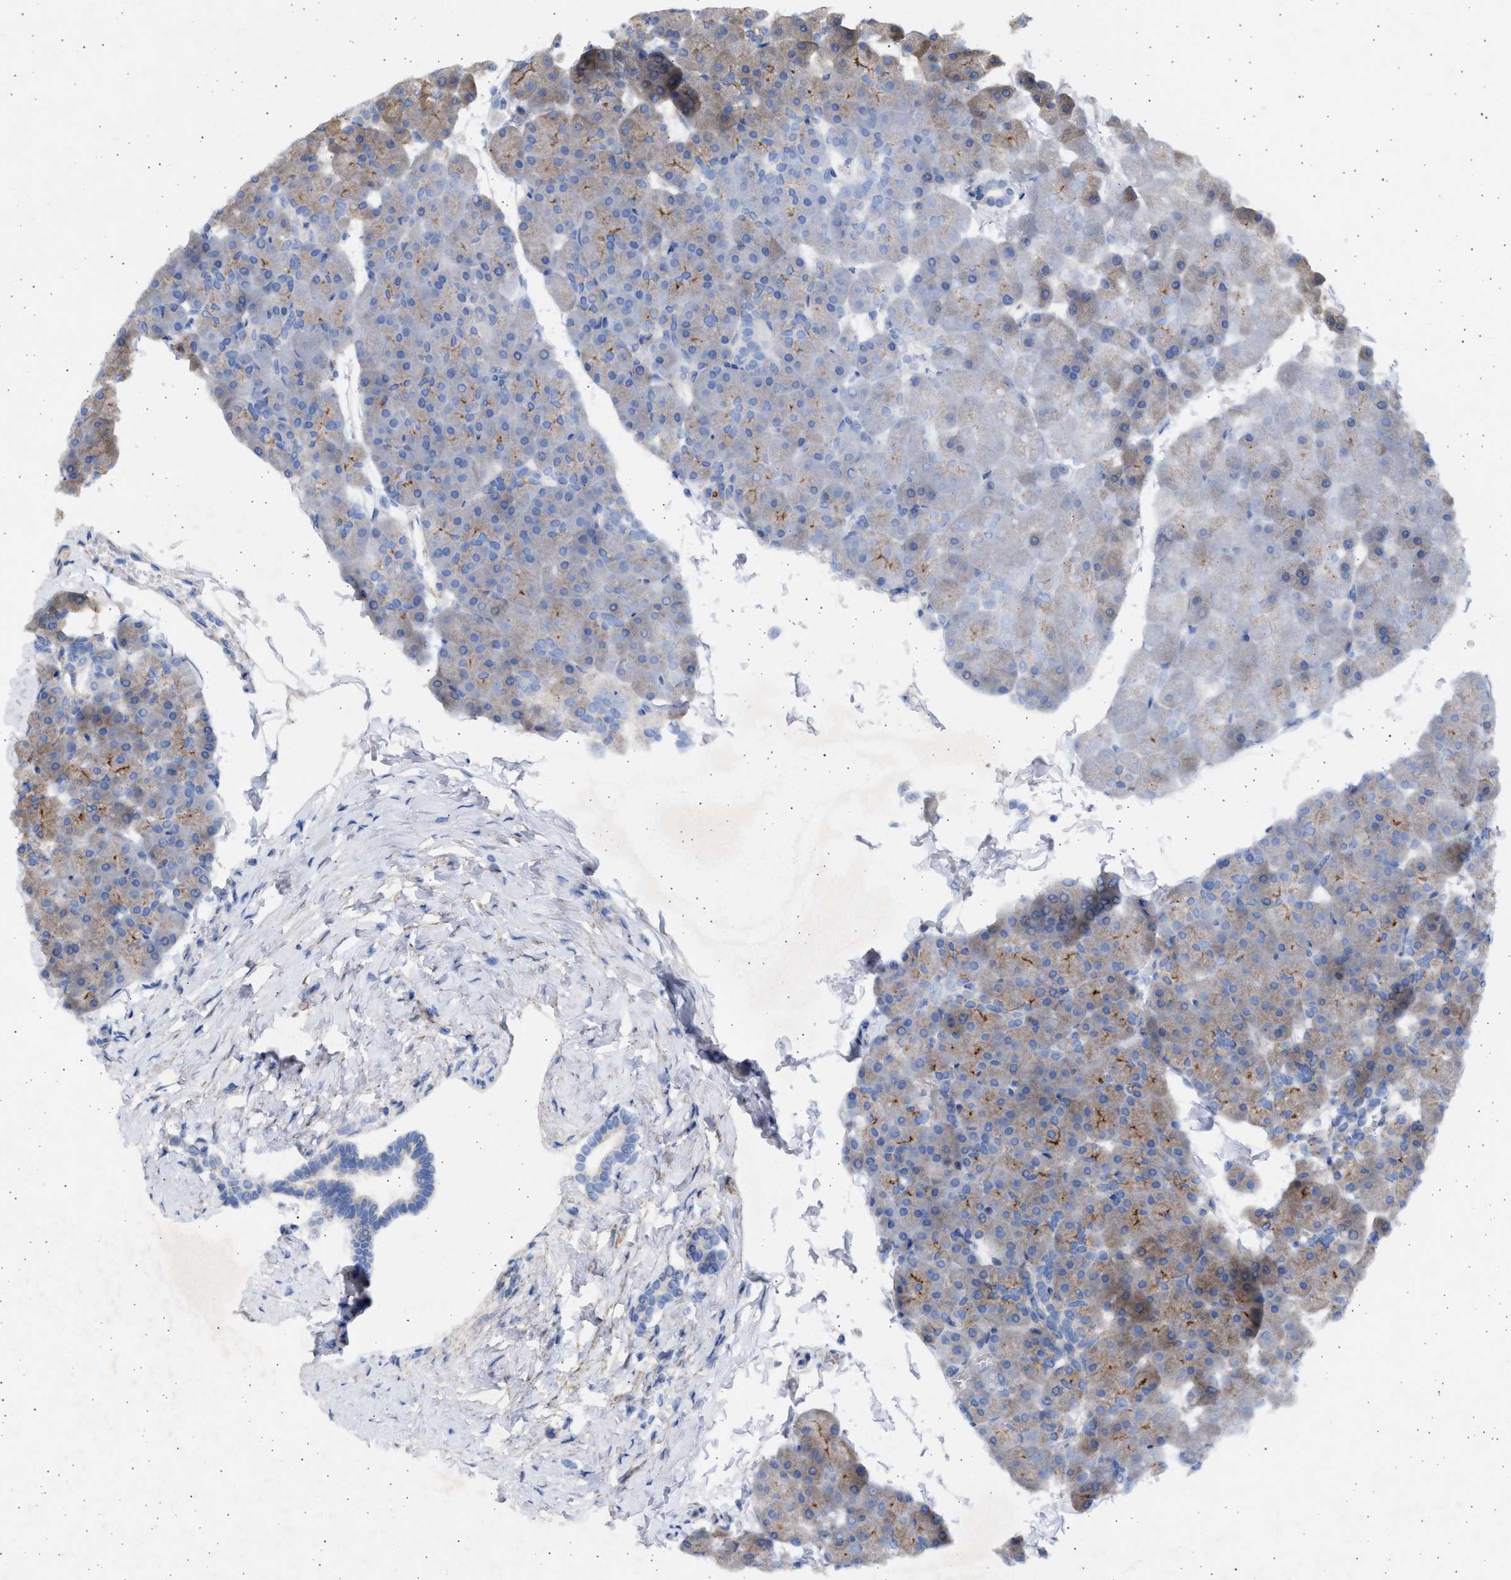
{"staining": {"intensity": "weak", "quantity": "25%-75%", "location": "cytoplasmic/membranous"}, "tissue": "pancreas", "cell_type": "Exocrine glandular cells", "image_type": "normal", "snomed": [{"axis": "morphology", "description": "Normal tissue, NOS"}, {"axis": "topography", "description": "Pancreas"}], "caption": "Immunohistochemical staining of benign human pancreas demonstrates weak cytoplasmic/membranous protein expression in about 25%-75% of exocrine glandular cells.", "gene": "NBR1", "patient": {"sex": "male", "age": 35}}